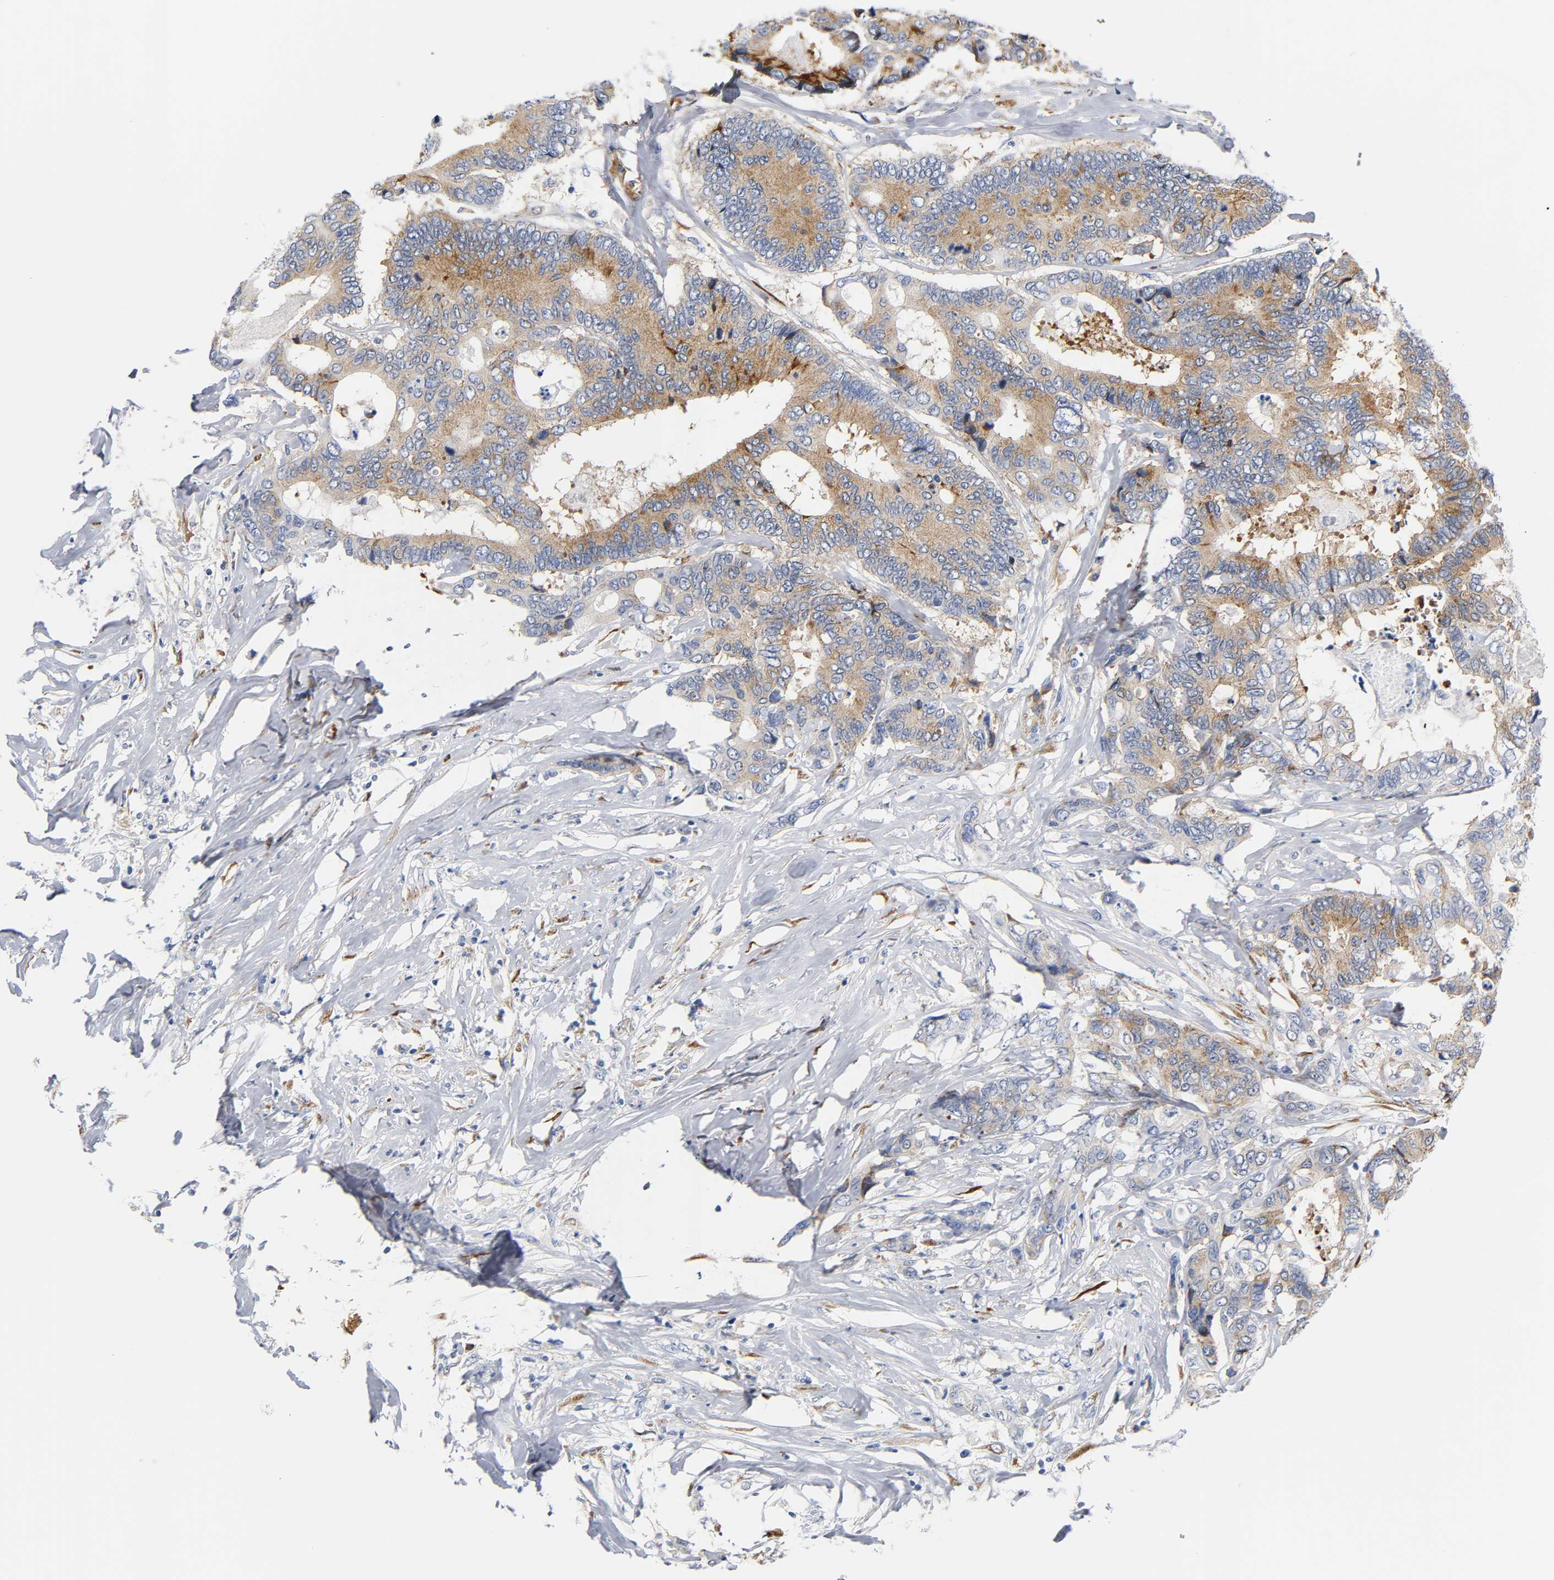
{"staining": {"intensity": "moderate", "quantity": ">75%", "location": "cytoplasmic/membranous"}, "tissue": "colorectal cancer", "cell_type": "Tumor cells", "image_type": "cancer", "snomed": [{"axis": "morphology", "description": "Adenocarcinoma, NOS"}, {"axis": "topography", "description": "Rectum"}], "caption": "Immunohistochemical staining of colorectal cancer (adenocarcinoma) shows moderate cytoplasmic/membranous protein expression in approximately >75% of tumor cells.", "gene": "REL", "patient": {"sex": "male", "age": 55}}